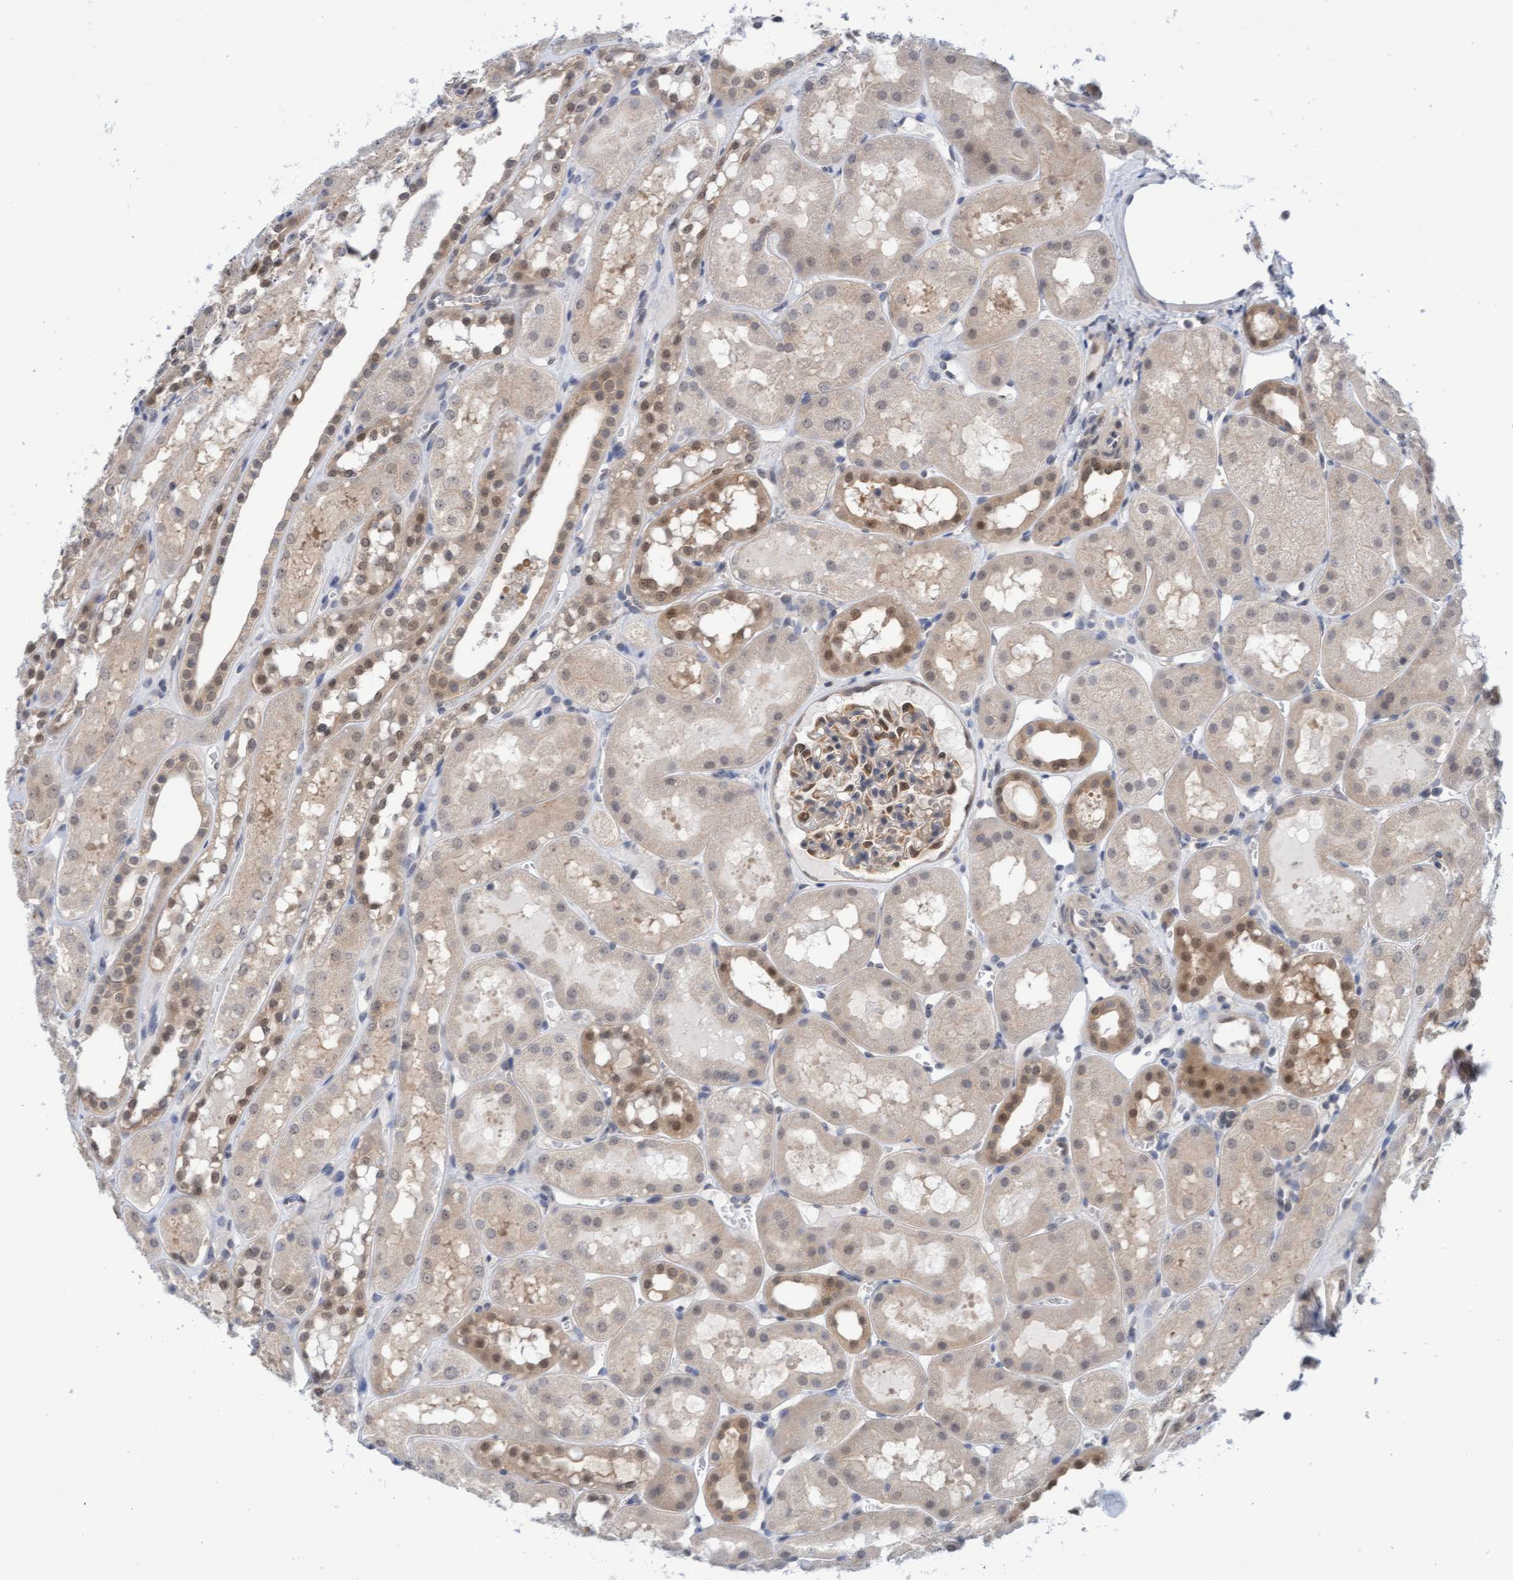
{"staining": {"intensity": "moderate", "quantity": "<25%", "location": "cytoplasmic/membranous"}, "tissue": "kidney", "cell_type": "Cells in glomeruli", "image_type": "normal", "snomed": [{"axis": "morphology", "description": "Normal tissue, NOS"}, {"axis": "topography", "description": "Kidney"}, {"axis": "topography", "description": "Urinary bladder"}], "caption": "Immunohistochemical staining of unremarkable human kidney shows <25% levels of moderate cytoplasmic/membranous protein positivity in approximately <25% of cells in glomeruli.", "gene": "AMZ2", "patient": {"sex": "male", "age": 16}}